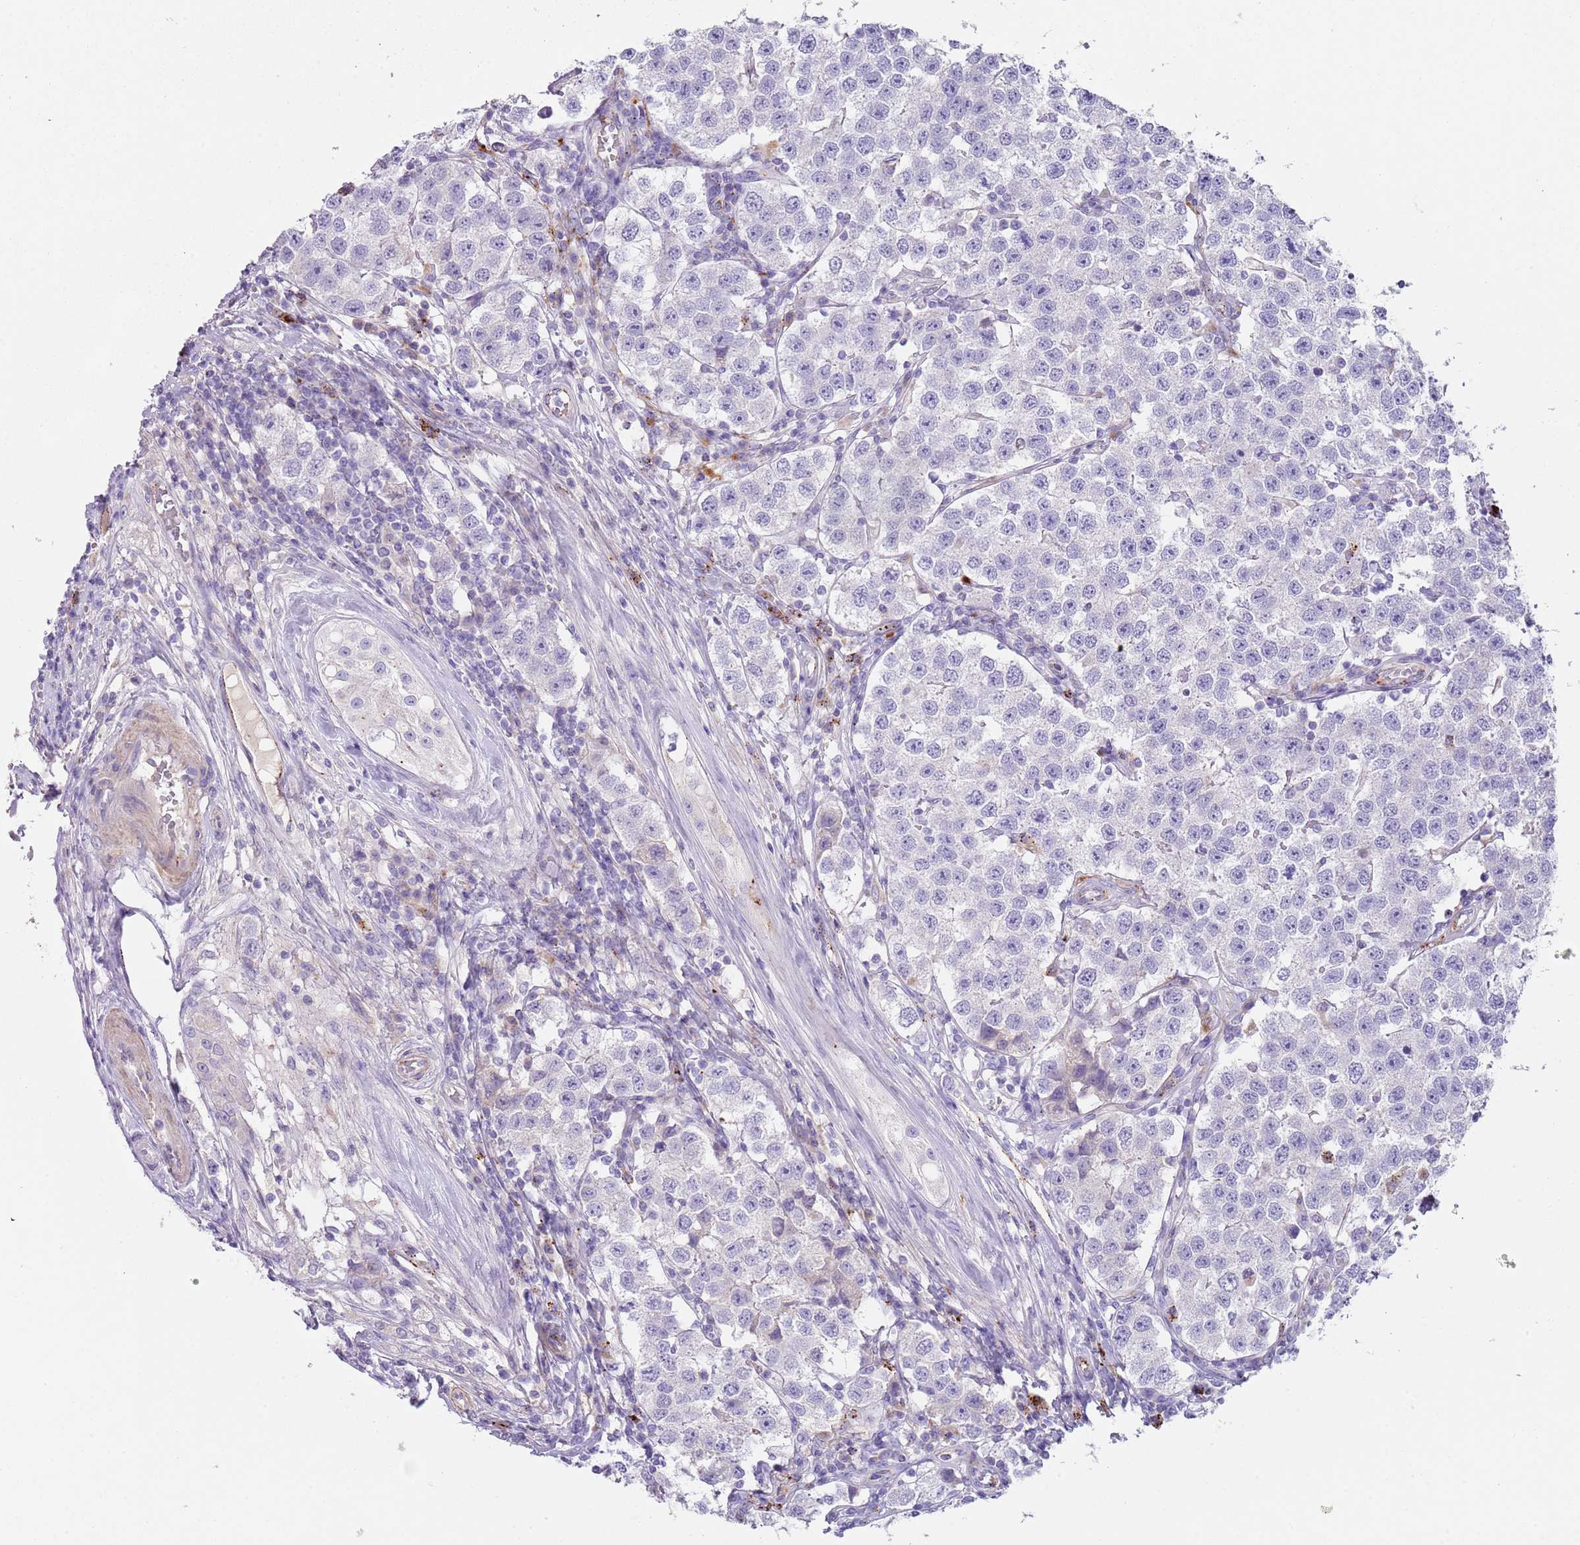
{"staining": {"intensity": "negative", "quantity": "none", "location": "none"}, "tissue": "testis cancer", "cell_type": "Tumor cells", "image_type": "cancer", "snomed": [{"axis": "morphology", "description": "Seminoma, NOS"}, {"axis": "topography", "description": "Testis"}], "caption": "Seminoma (testis) was stained to show a protein in brown. There is no significant staining in tumor cells.", "gene": "LRRN3", "patient": {"sex": "male", "age": 34}}